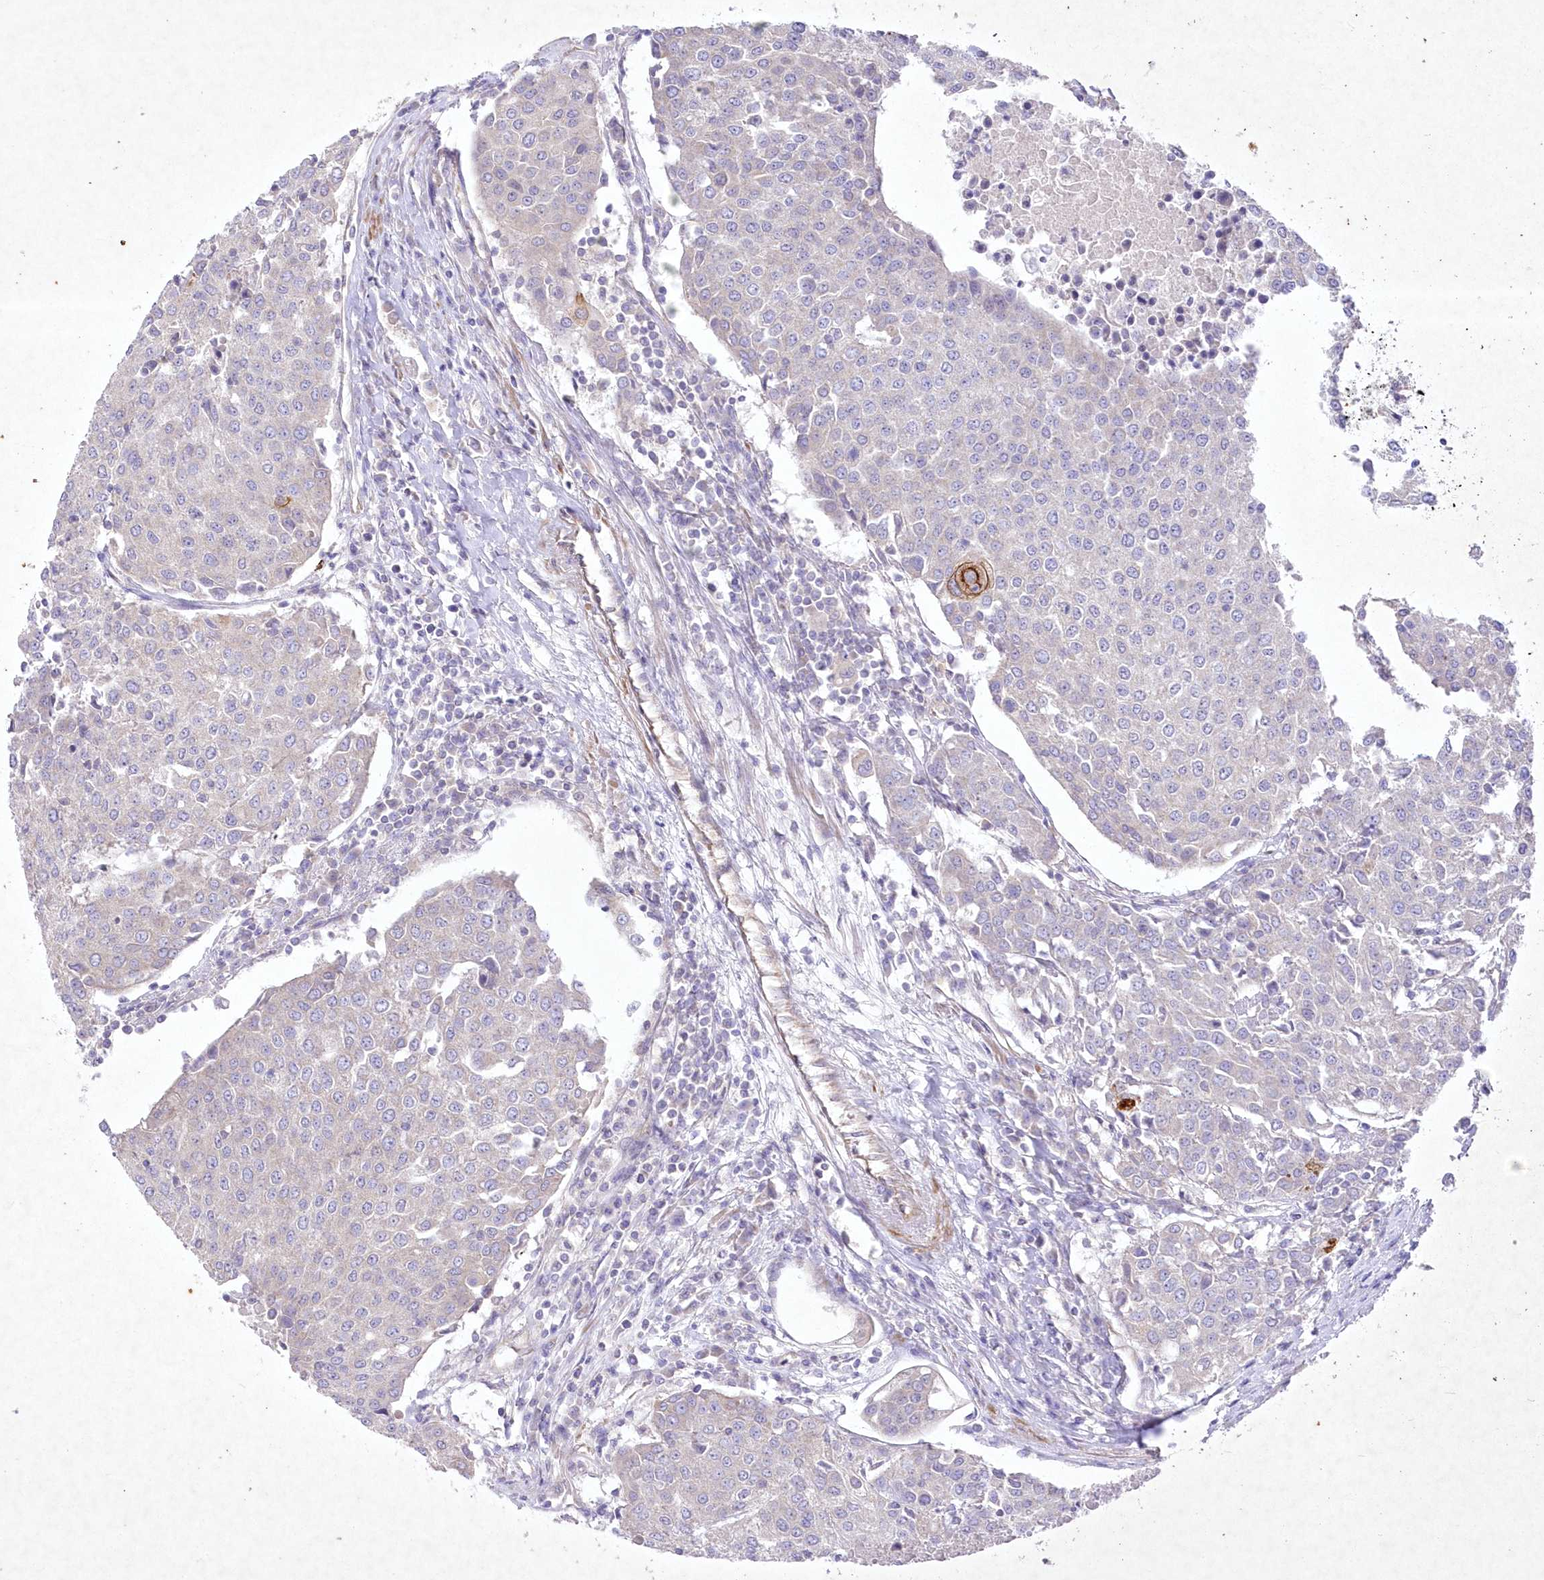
{"staining": {"intensity": "negative", "quantity": "none", "location": "none"}, "tissue": "urothelial cancer", "cell_type": "Tumor cells", "image_type": "cancer", "snomed": [{"axis": "morphology", "description": "Urothelial carcinoma, High grade"}, {"axis": "topography", "description": "Urinary bladder"}], "caption": "Urothelial cancer stained for a protein using IHC reveals no positivity tumor cells.", "gene": "ITSN2", "patient": {"sex": "female", "age": 85}}